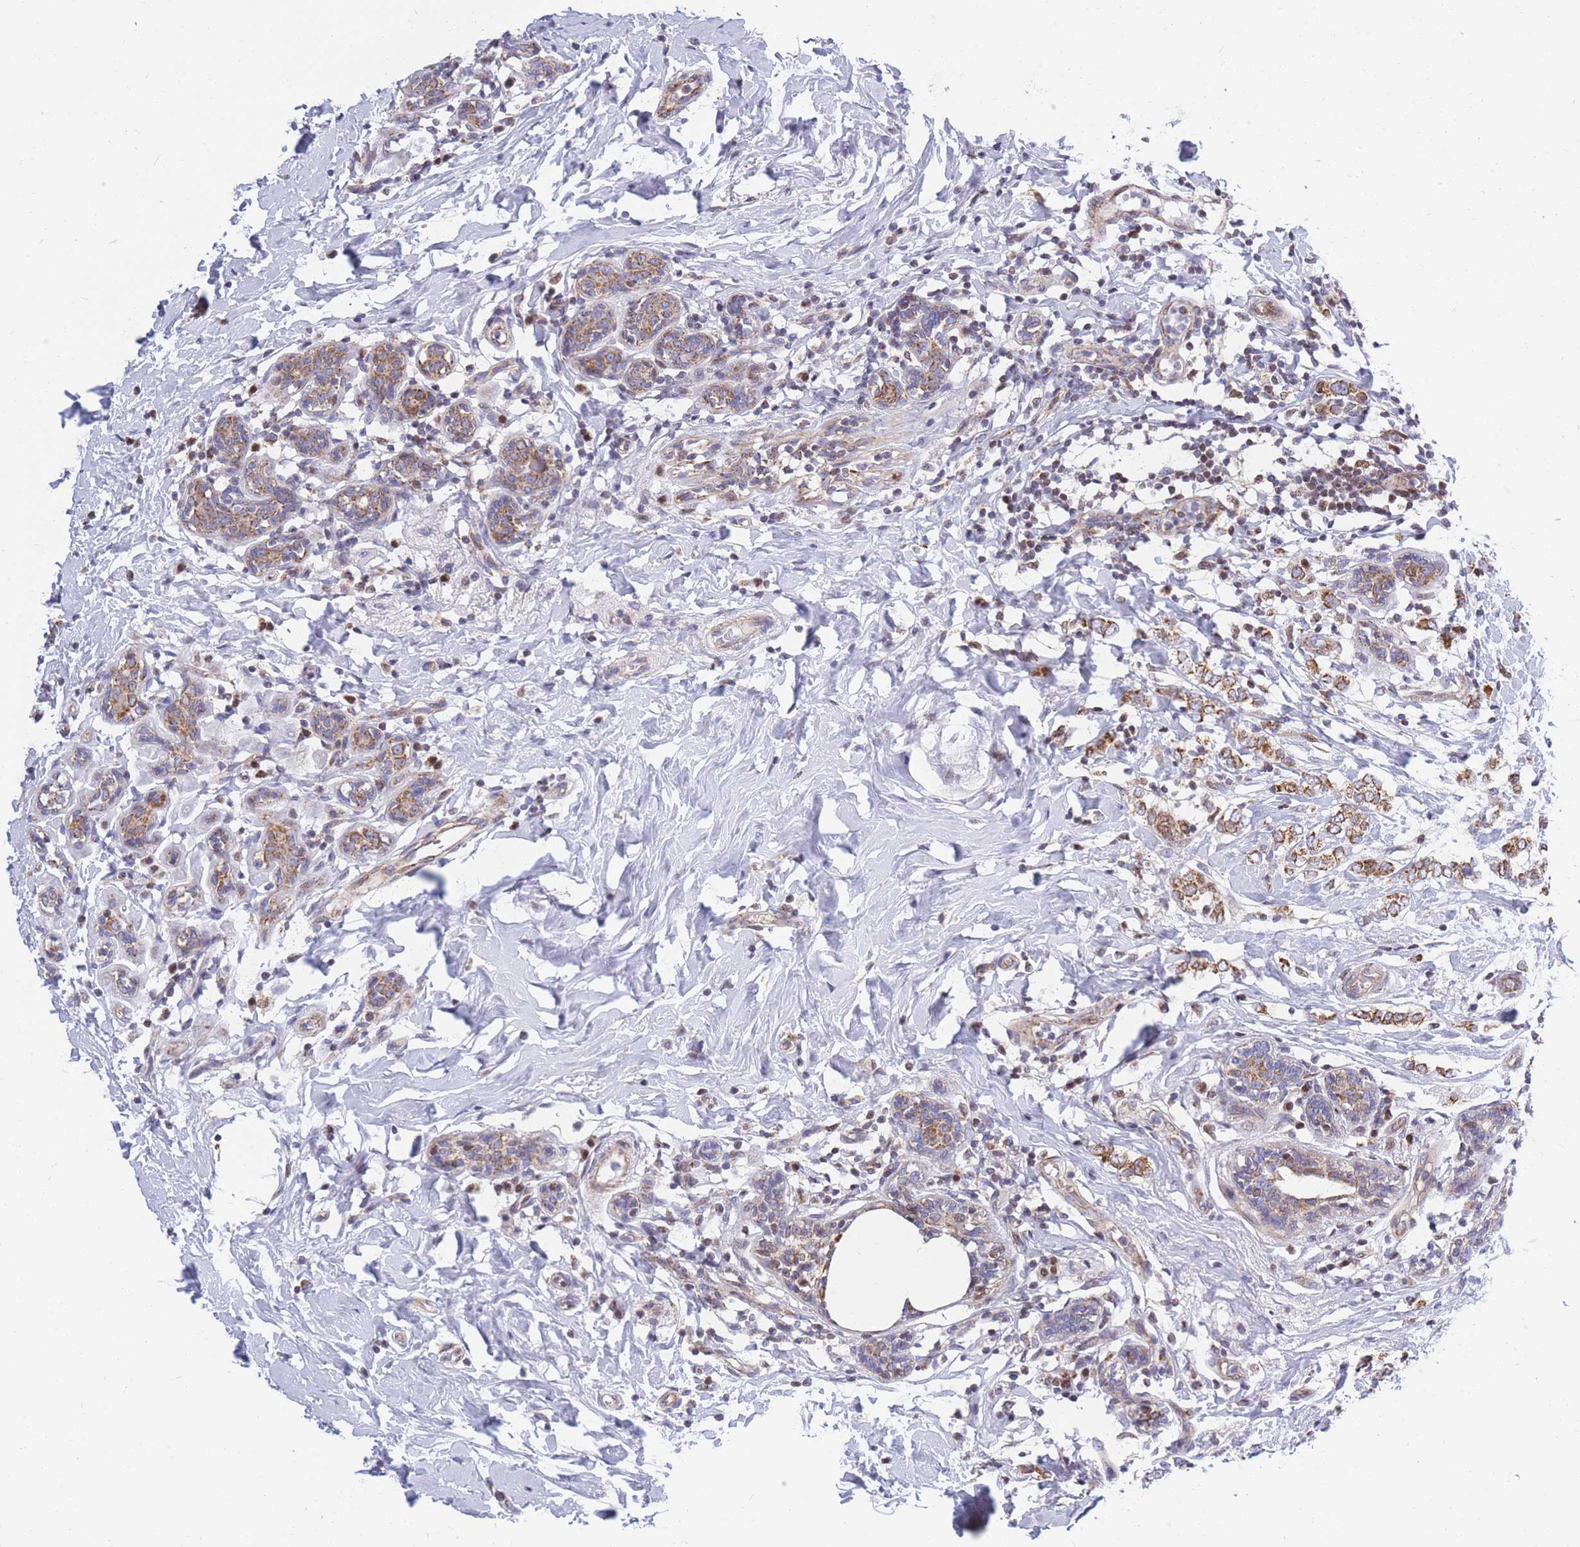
{"staining": {"intensity": "moderate", "quantity": ">75%", "location": "cytoplasmic/membranous"}, "tissue": "breast cancer", "cell_type": "Tumor cells", "image_type": "cancer", "snomed": [{"axis": "morphology", "description": "Normal tissue, NOS"}, {"axis": "morphology", "description": "Lobular carcinoma"}, {"axis": "topography", "description": "Breast"}], "caption": "Protein expression by immunohistochemistry exhibits moderate cytoplasmic/membranous staining in approximately >75% of tumor cells in breast lobular carcinoma. (DAB (3,3'-diaminobenzidine) IHC, brown staining for protein, blue staining for nuclei).", "gene": "MOB4", "patient": {"sex": "female", "age": 47}}